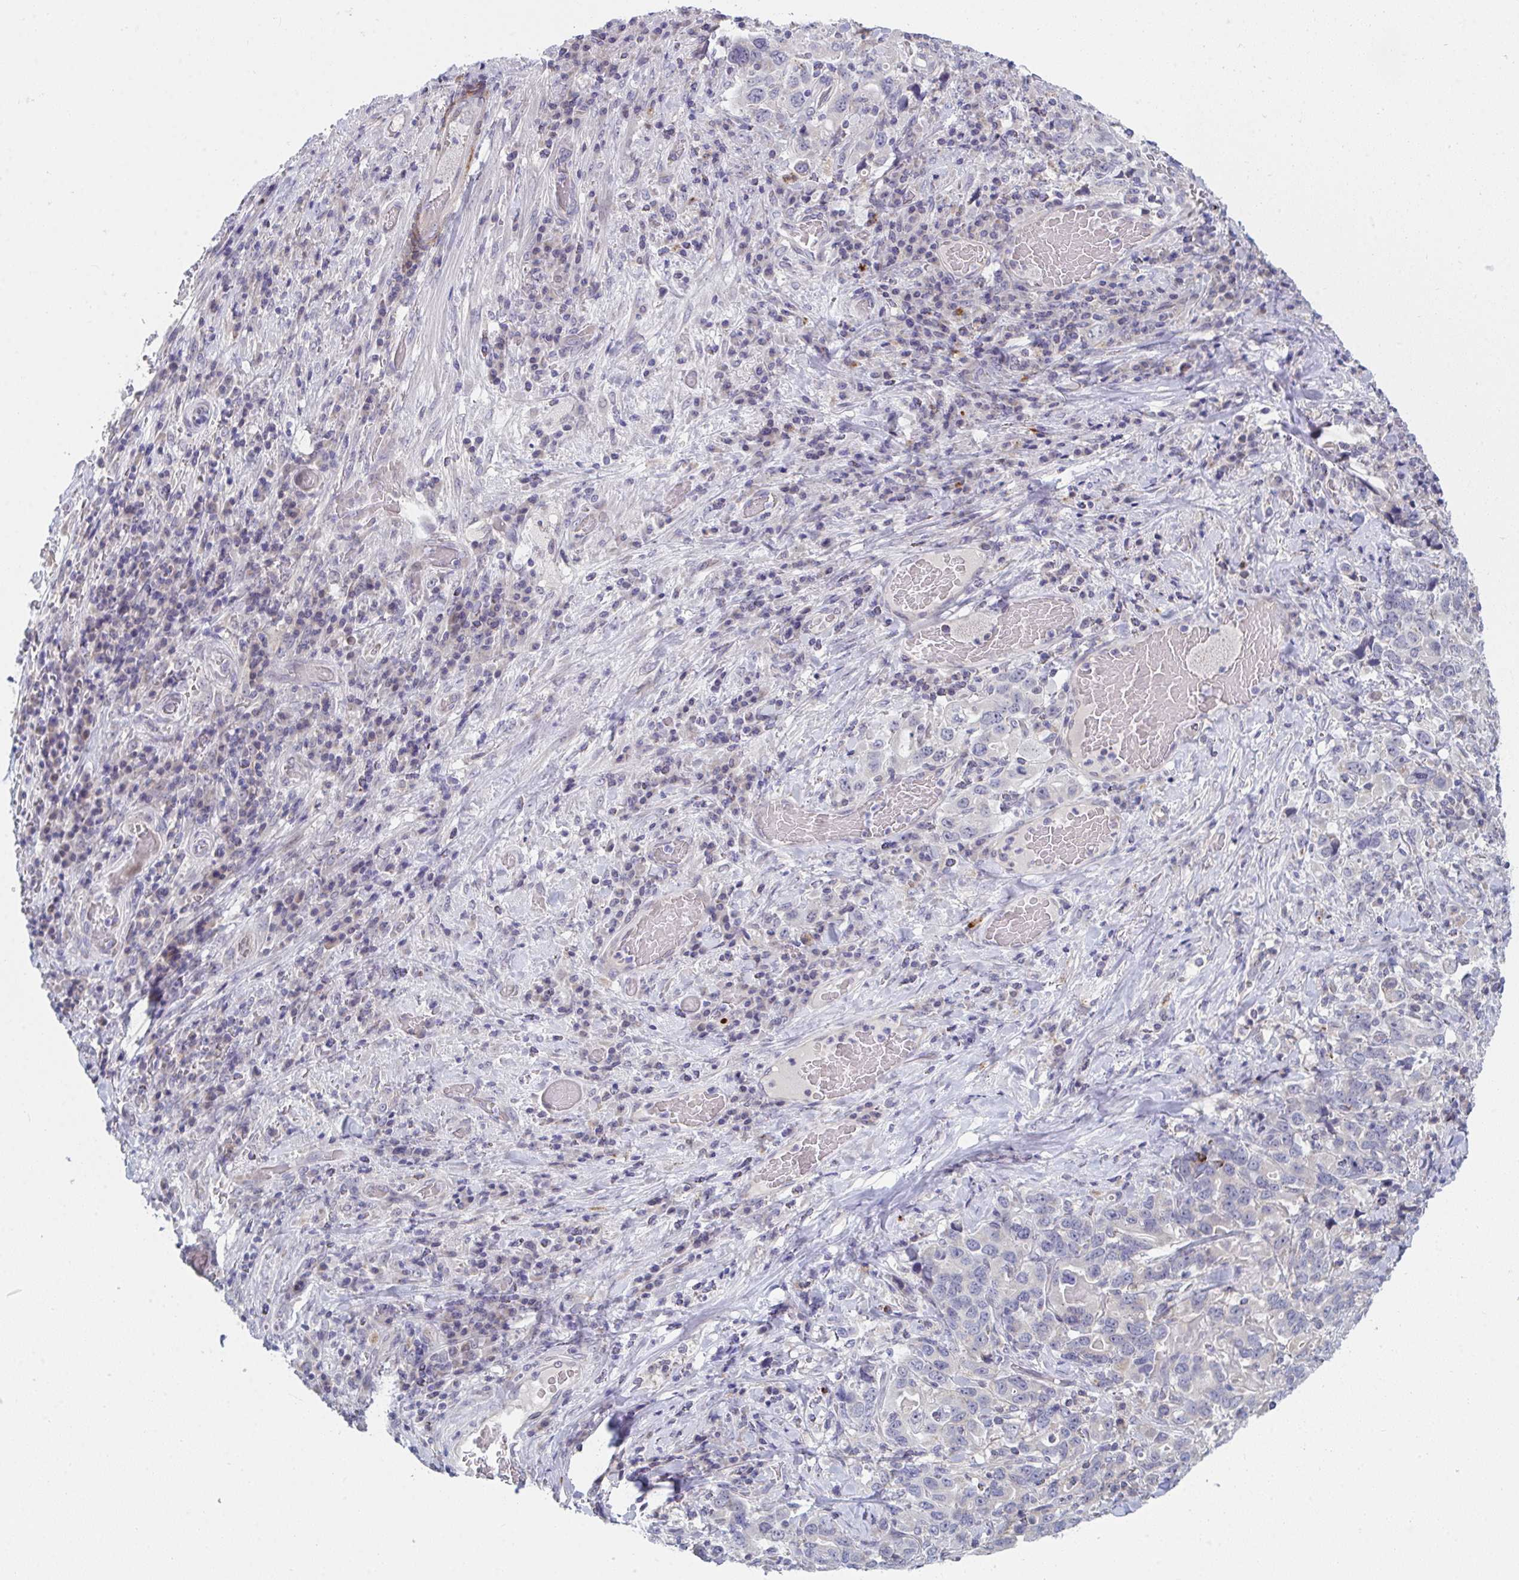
{"staining": {"intensity": "negative", "quantity": "none", "location": "none"}, "tissue": "stomach cancer", "cell_type": "Tumor cells", "image_type": "cancer", "snomed": [{"axis": "morphology", "description": "Adenocarcinoma, NOS"}, {"axis": "topography", "description": "Stomach, upper"}, {"axis": "topography", "description": "Stomach"}], "caption": "Image shows no protein positivity in tumor cells of adenocarcinoma (stomach) tissue. (DAB immunohistochemistry (IHC) with hematoxylin counter stain).", "gene": "VWDE", "patient": {"sex": "male", "age": 62}}